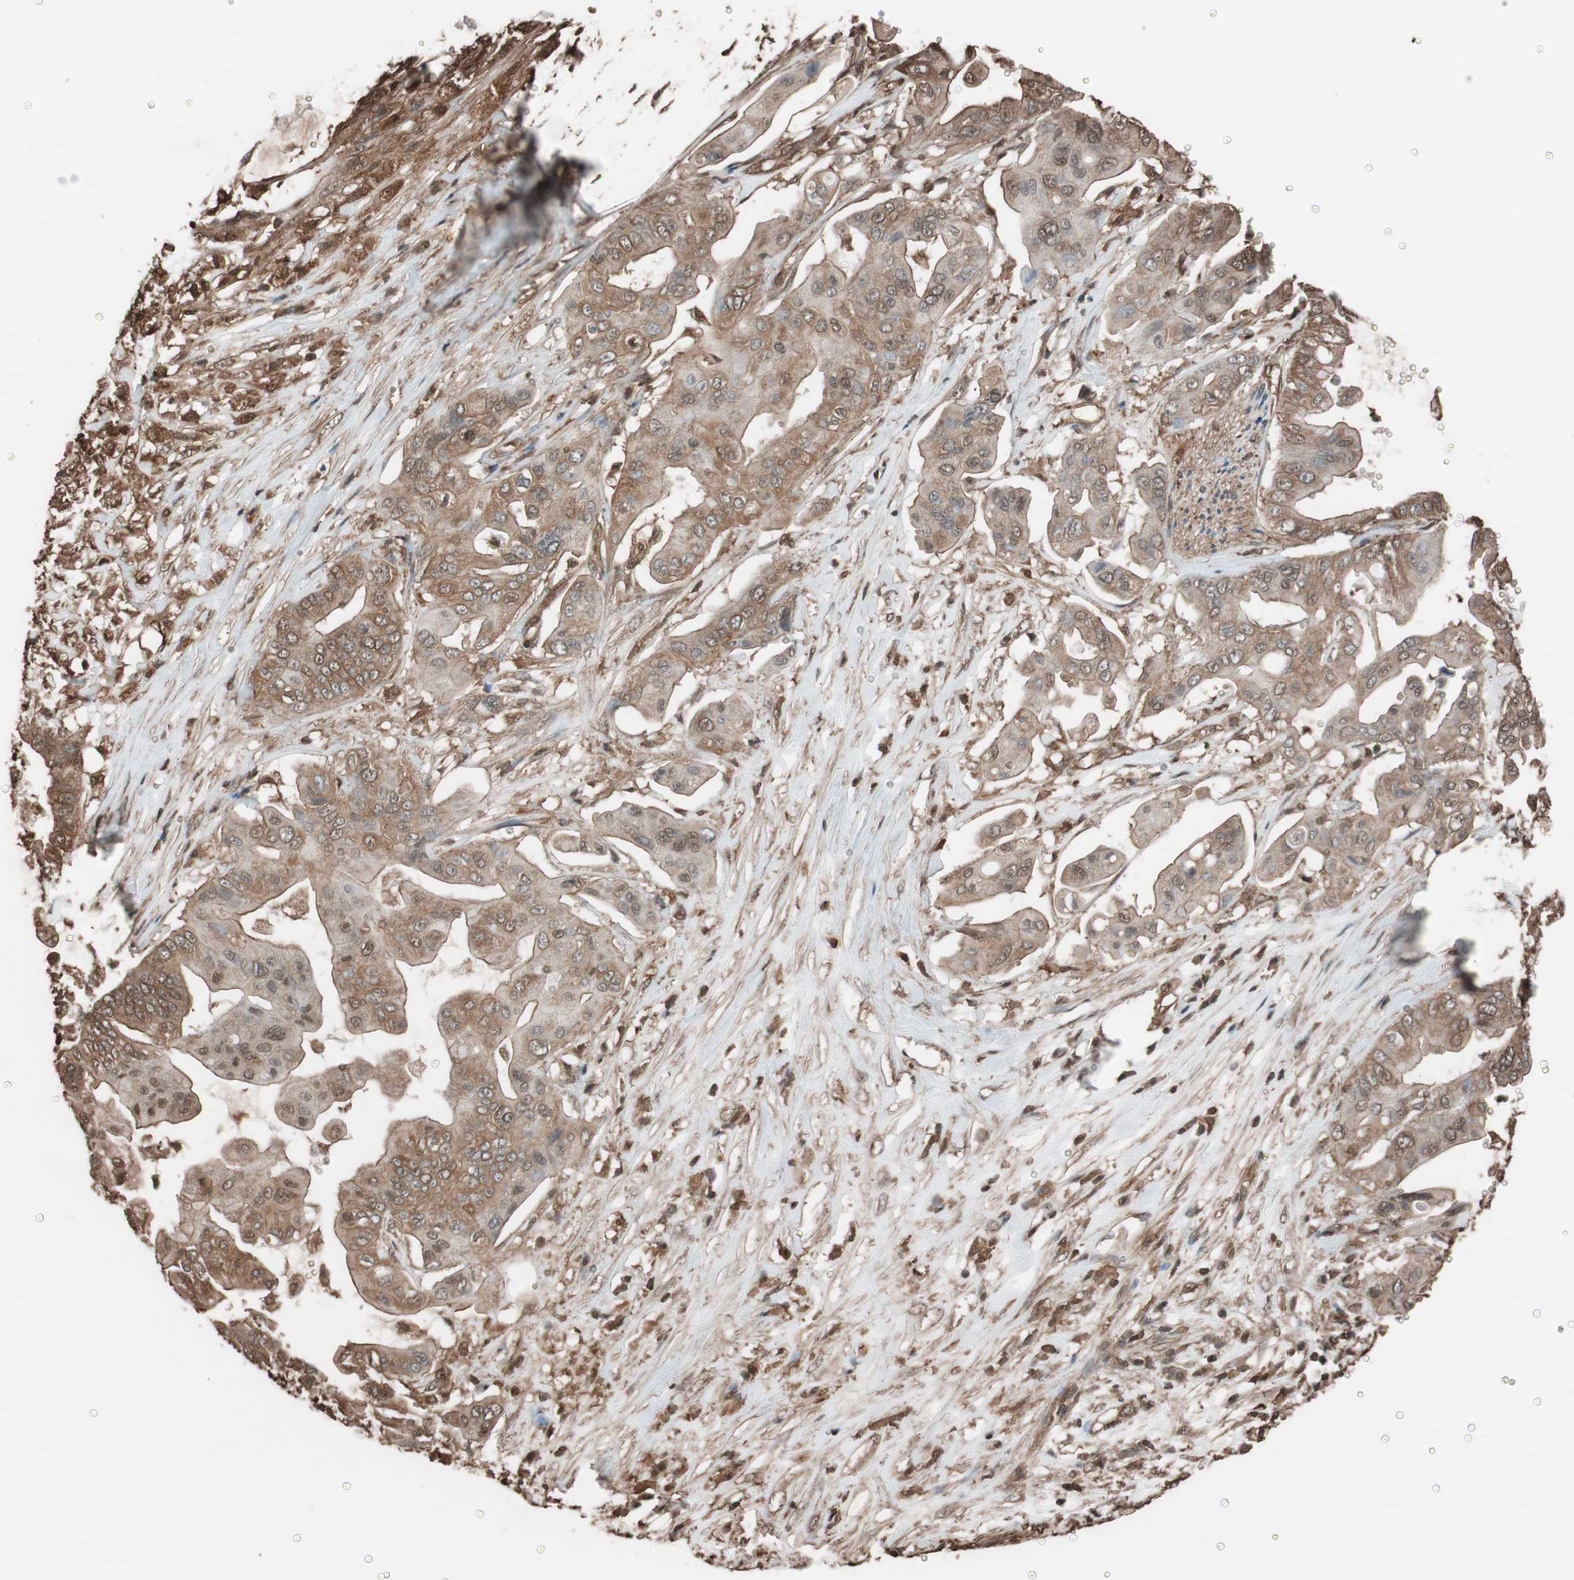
{"staining": {"intensity": "strong", "quantity": ">75%", "location": "cytoplasmic/membranous"}, "tissue": "pancreatic cancer", "cell_type": "Tumor cells", "image_type": "cancer", "snomed": [{"axis": "morphology", "description": "Adenocarcinoma, NOS"}, {"axis": "topography", "description": "Pancreas"}], "caption": "This is a photomicrograph of immunohistochemistry staining of adenocarcinoma (pancreatic), which shows strong staining in the cytoplasmic/membranous of tumor cells.", "gene": "CALM2", "patient": {"sex": "female", "age": 75}}